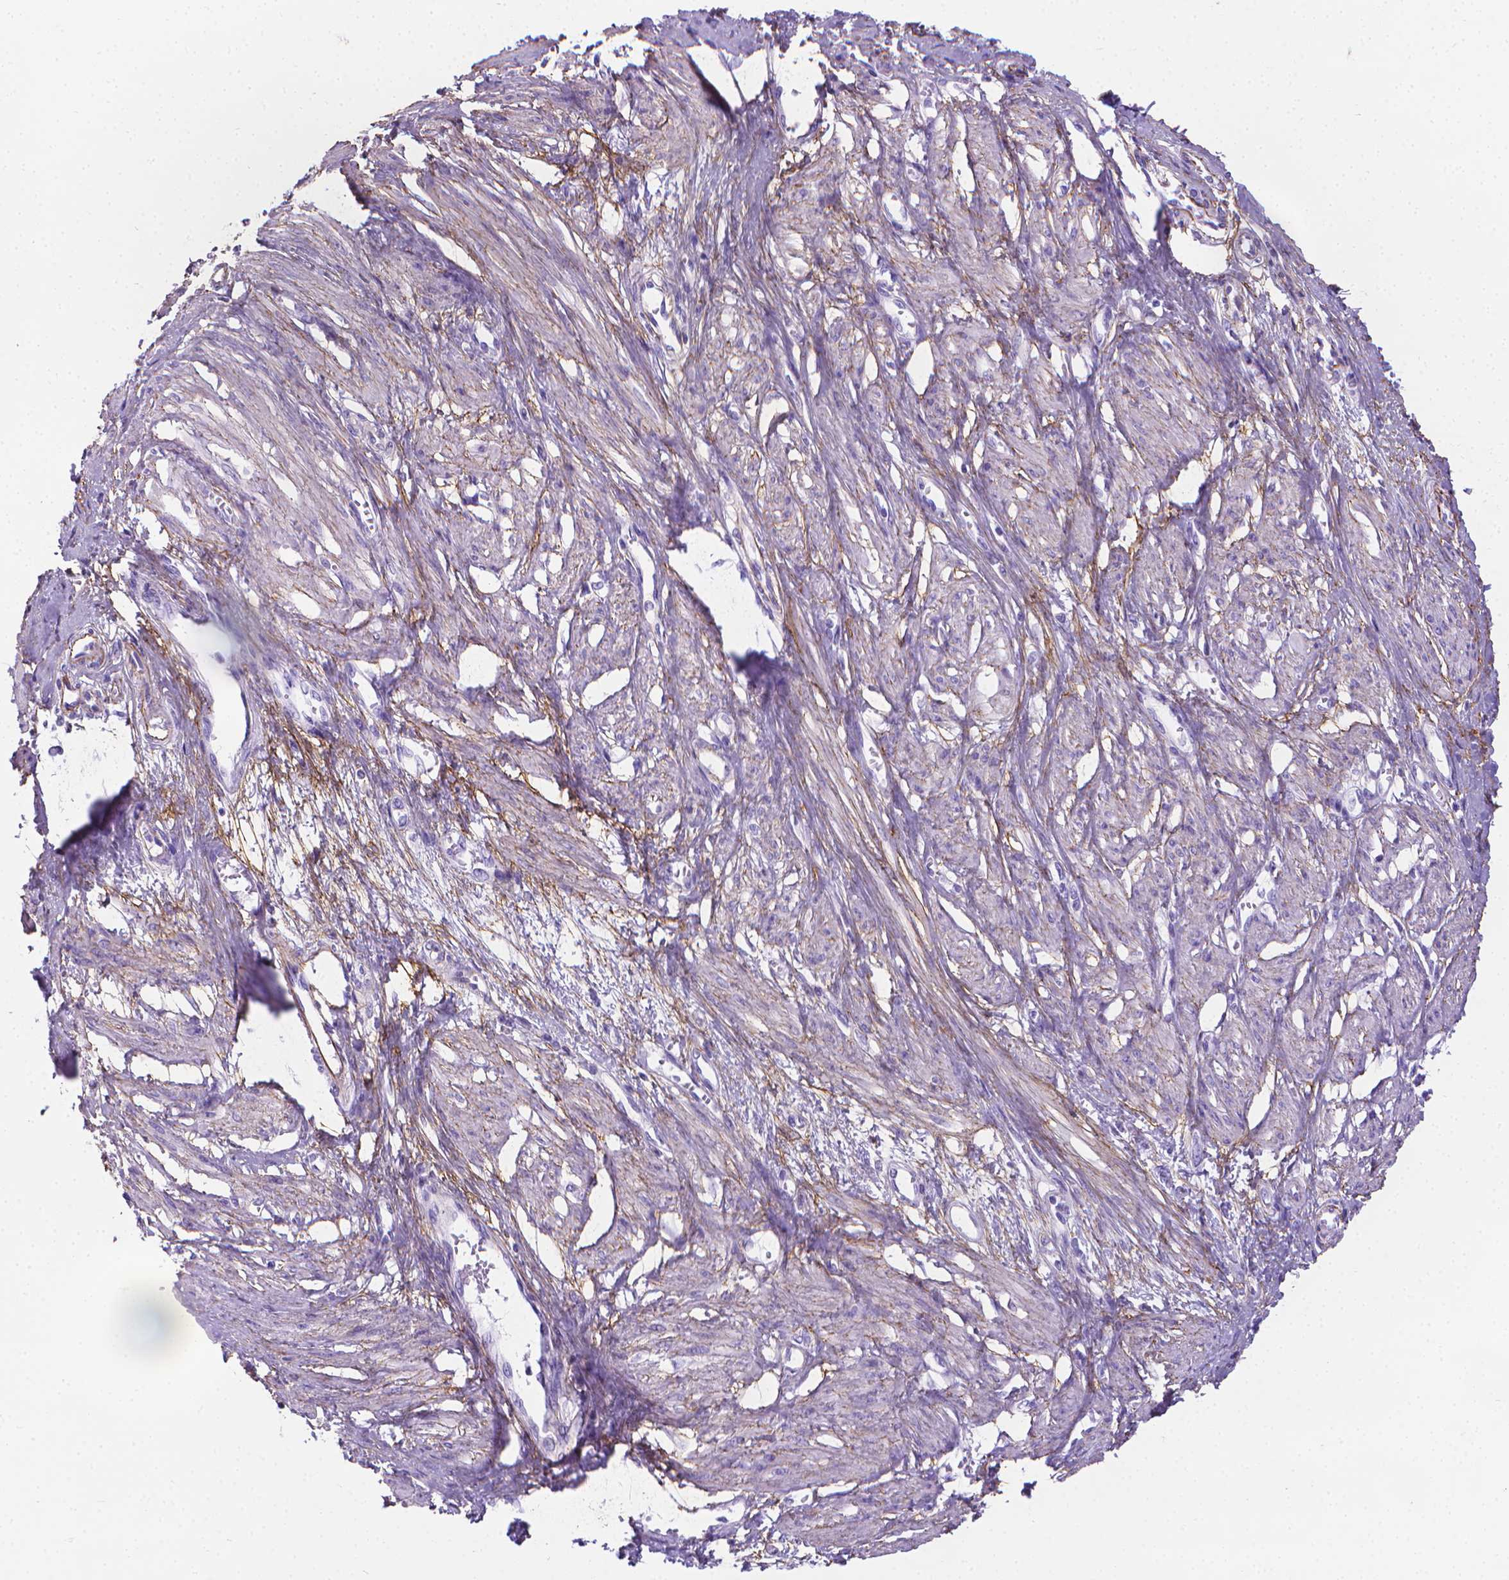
{"staining": {"intensity": "negative", "quantity": "none", "location": "none"}, "tissue": "smooth muscle", "cell_type": "Smooth muscle cells", "image_type": "normal", "snomed": [{"axis": "morphology", "description": "Normal tissue, NOS"}, {"axis": "topography", "description": "Smooth muscle"}, {"axis": "topography", "description": "Uterus"}], "caption": "Immunohistochemistry histopathology image of normal smooth muscle stained for a protein (brown), which demonstrates no expression in smooth muscle cells.", "gene": "MFAP2", "patient": {"sex": "female", "age": 39}}